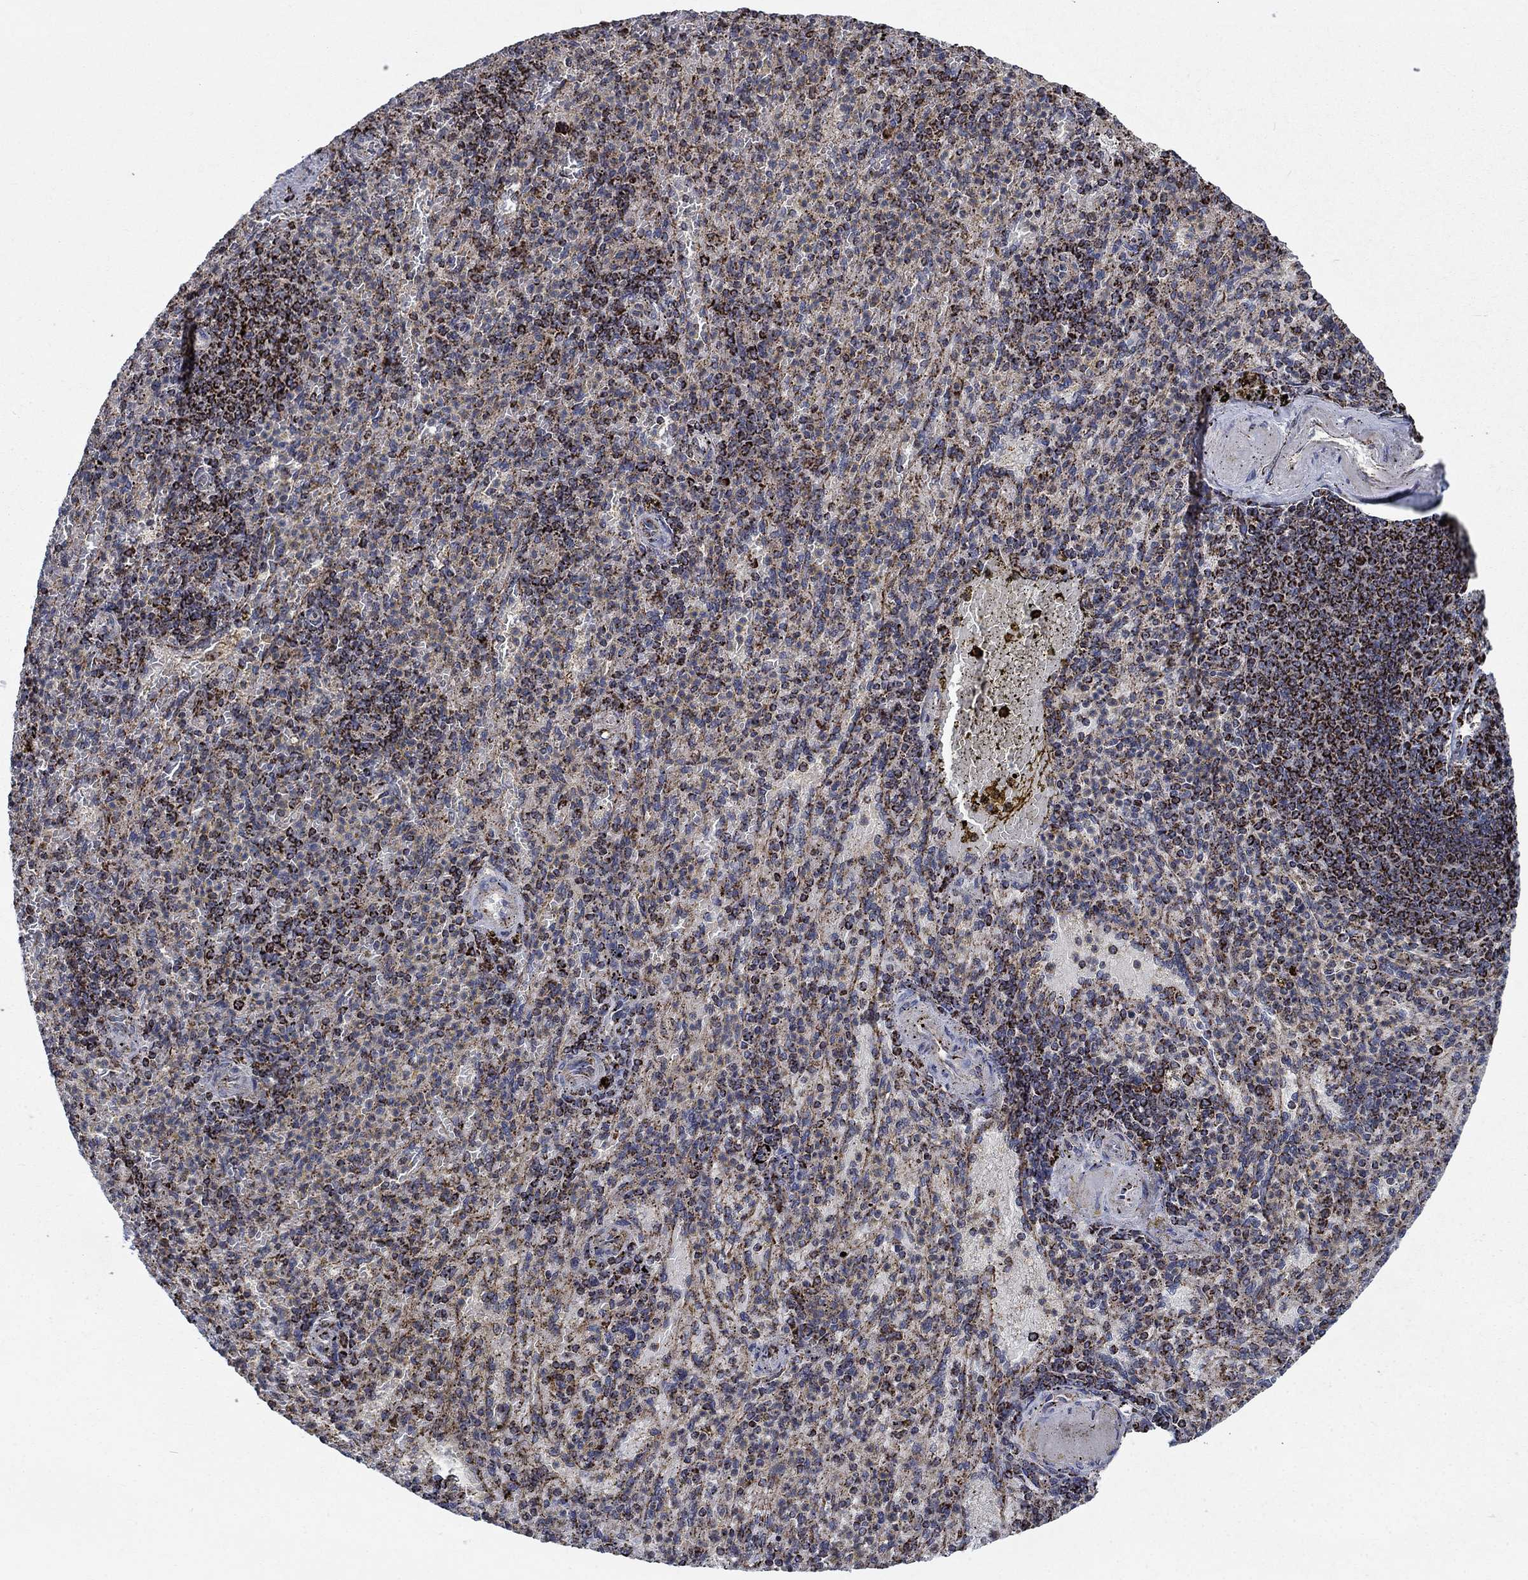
{"staining": {"intensity": "strong", "quantity": ">75%", "location": "cytoplasmic/membranous"}, "tissue": "spleen", "cell_type": "Cells in red pulp", "image_type": "normal", "snomed": [{"axis": "morphology", "description": "Normal tissue, NOS"}, {"axis": "topography", "description": "Spleen"}], "caption": "DAB (3,3'-diaminobenzidine) immunohistochemical staining of benign spleen demonstrates strong cytoplasmic/membranous protein staining in approximately >75% of cells in red pulp. The staining is performed using DAB (3,3'-diaminobenzidine) brown chromogen to label protein expression. The nuclei are counter-stained blue using hematoxylin.", "gene": "MOAP1", "patient": {"sex": "female", "age": 74}}